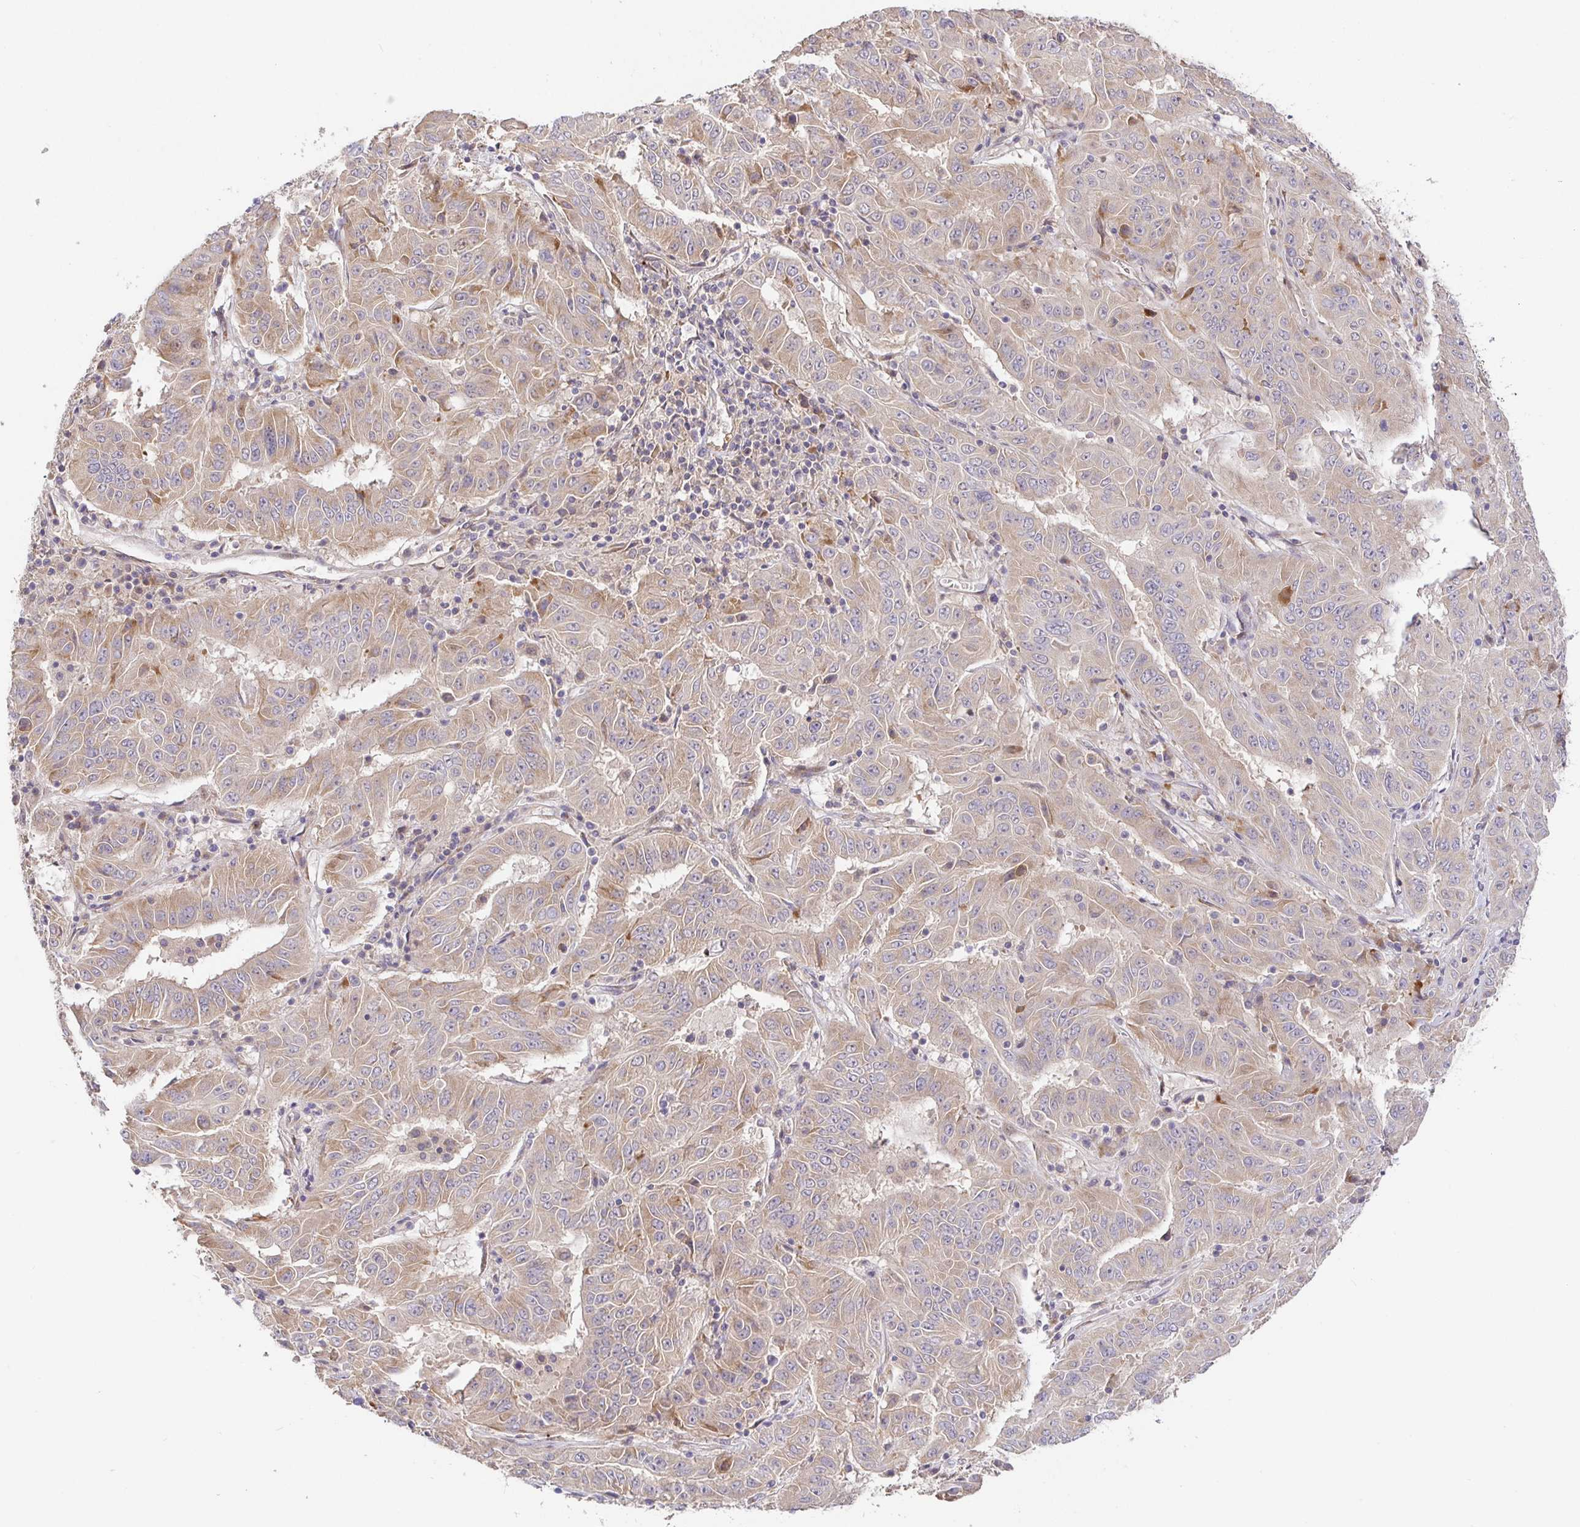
{"staining": {"intensity": "moderate", "quantity": ">75%", "location": "cytoplasmic/membranous"}, "tissue": "pancreatic cancer", "cell_type": "Tumor cells", "image_type": "cancer", "snomed": [{"axis": "morphology", "description": "Adenocarcinoma, NOS"}, {"axis": "topography", "description": "Pancreas"}], "caption": "High-power microscopy captured an immunohistochemistry histopathology image of pancreatic cancer, revealing moderate cytoplasmic/membranous positivity in about >75% of tumor cells. Nuclei are stained in blue.", "gene": "ZDHHC11", "patient": {"sex": "male", "age": 63}}